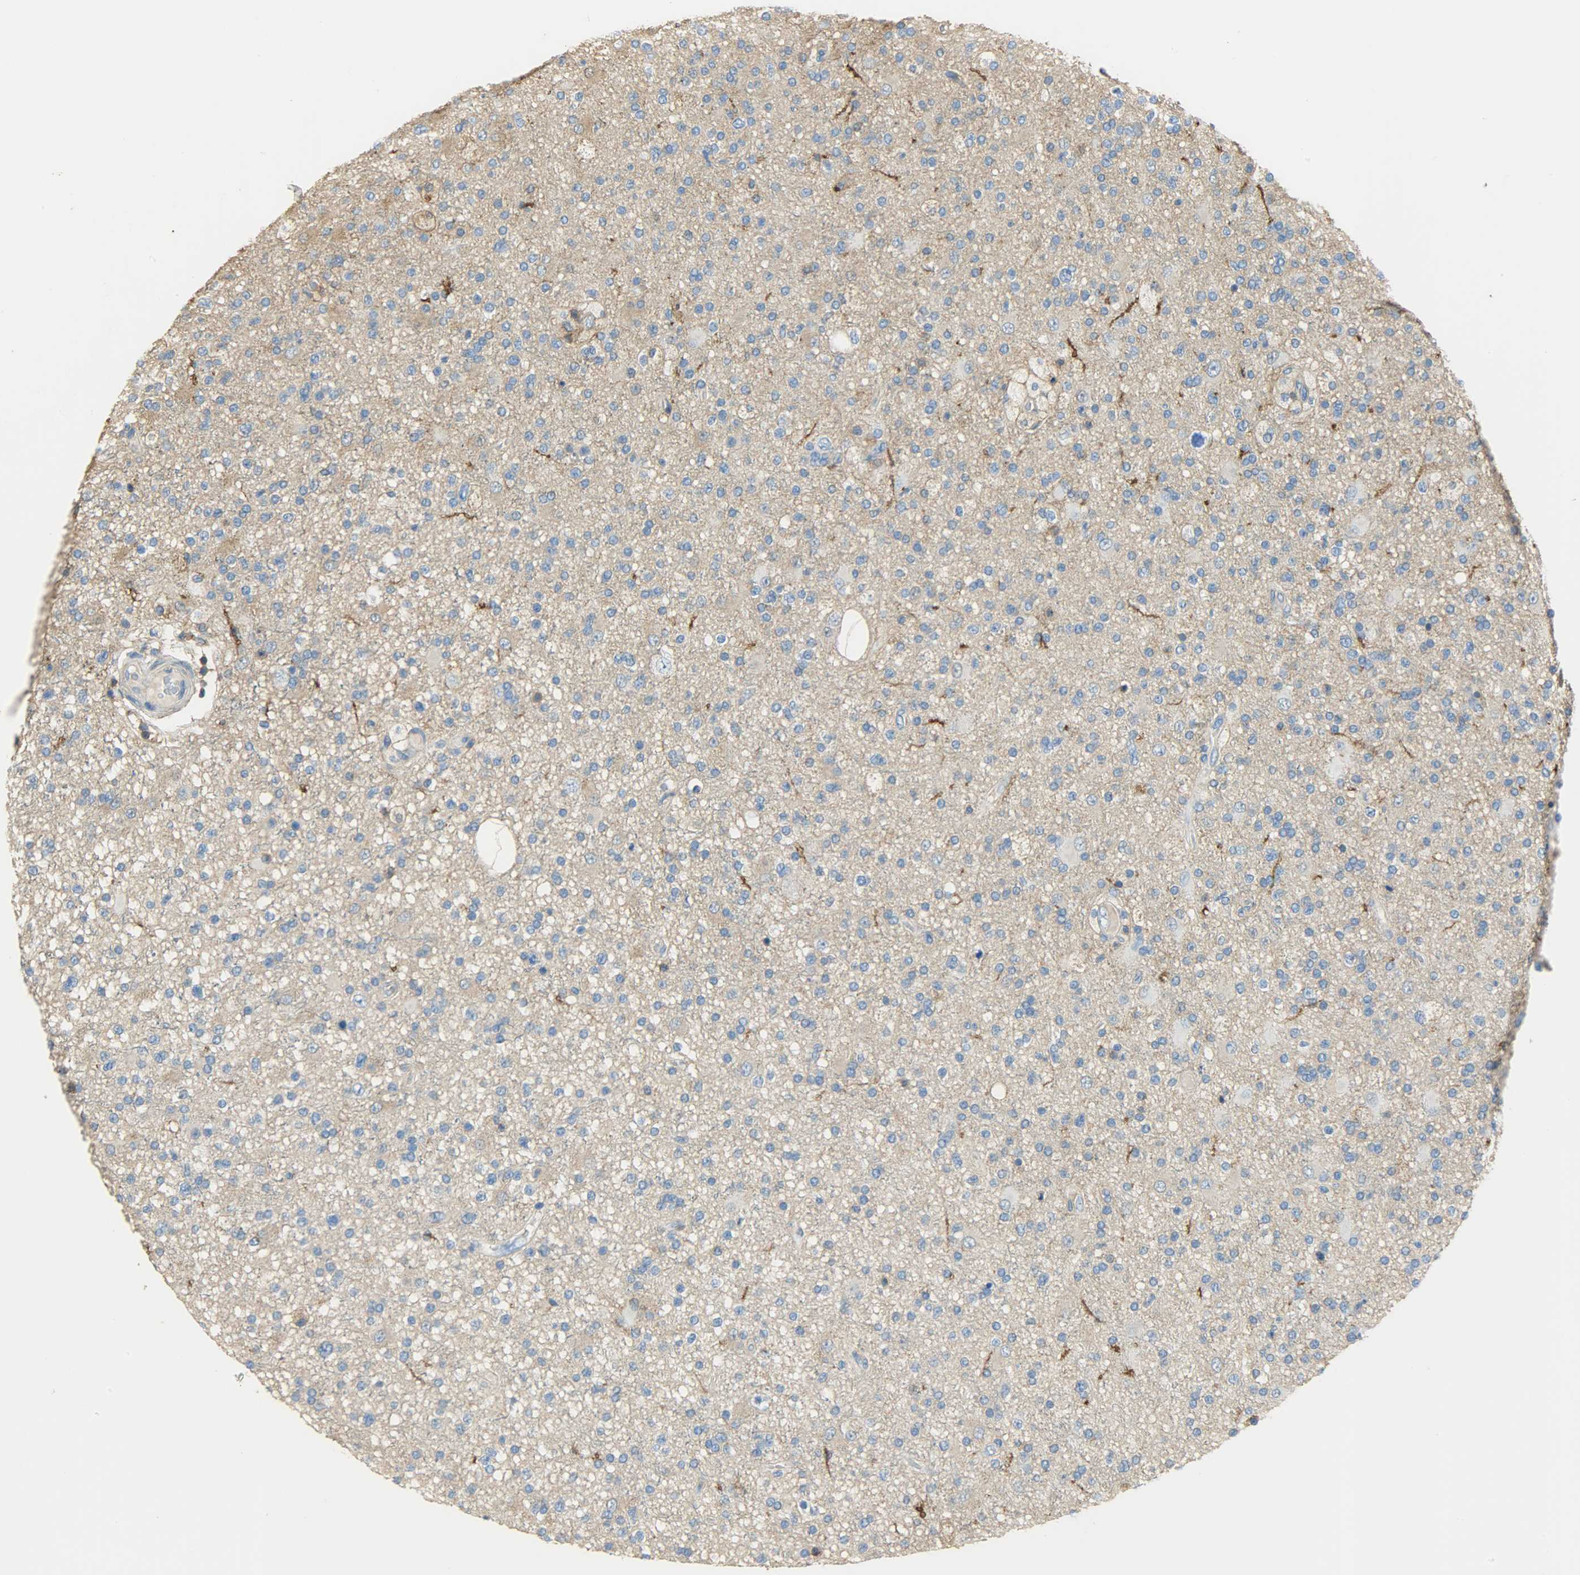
{"staining": {"intensity": "negative", "quantity": "none", "location": "none"}, "tissue": "glioma", "cell_type": "Tumor cells", "image_type": "cancer", "snomed": [{"axis": "morphology", "description": "Glioma, malignant, High grade"}, {"axis": "topography", "description": "Brain"}], "caption": "Immunohistochemical staining of glioma displays no significant expression in tumor cells.", "gene": "ANXA6", "patient": {"sex": "male", "age": 33}}